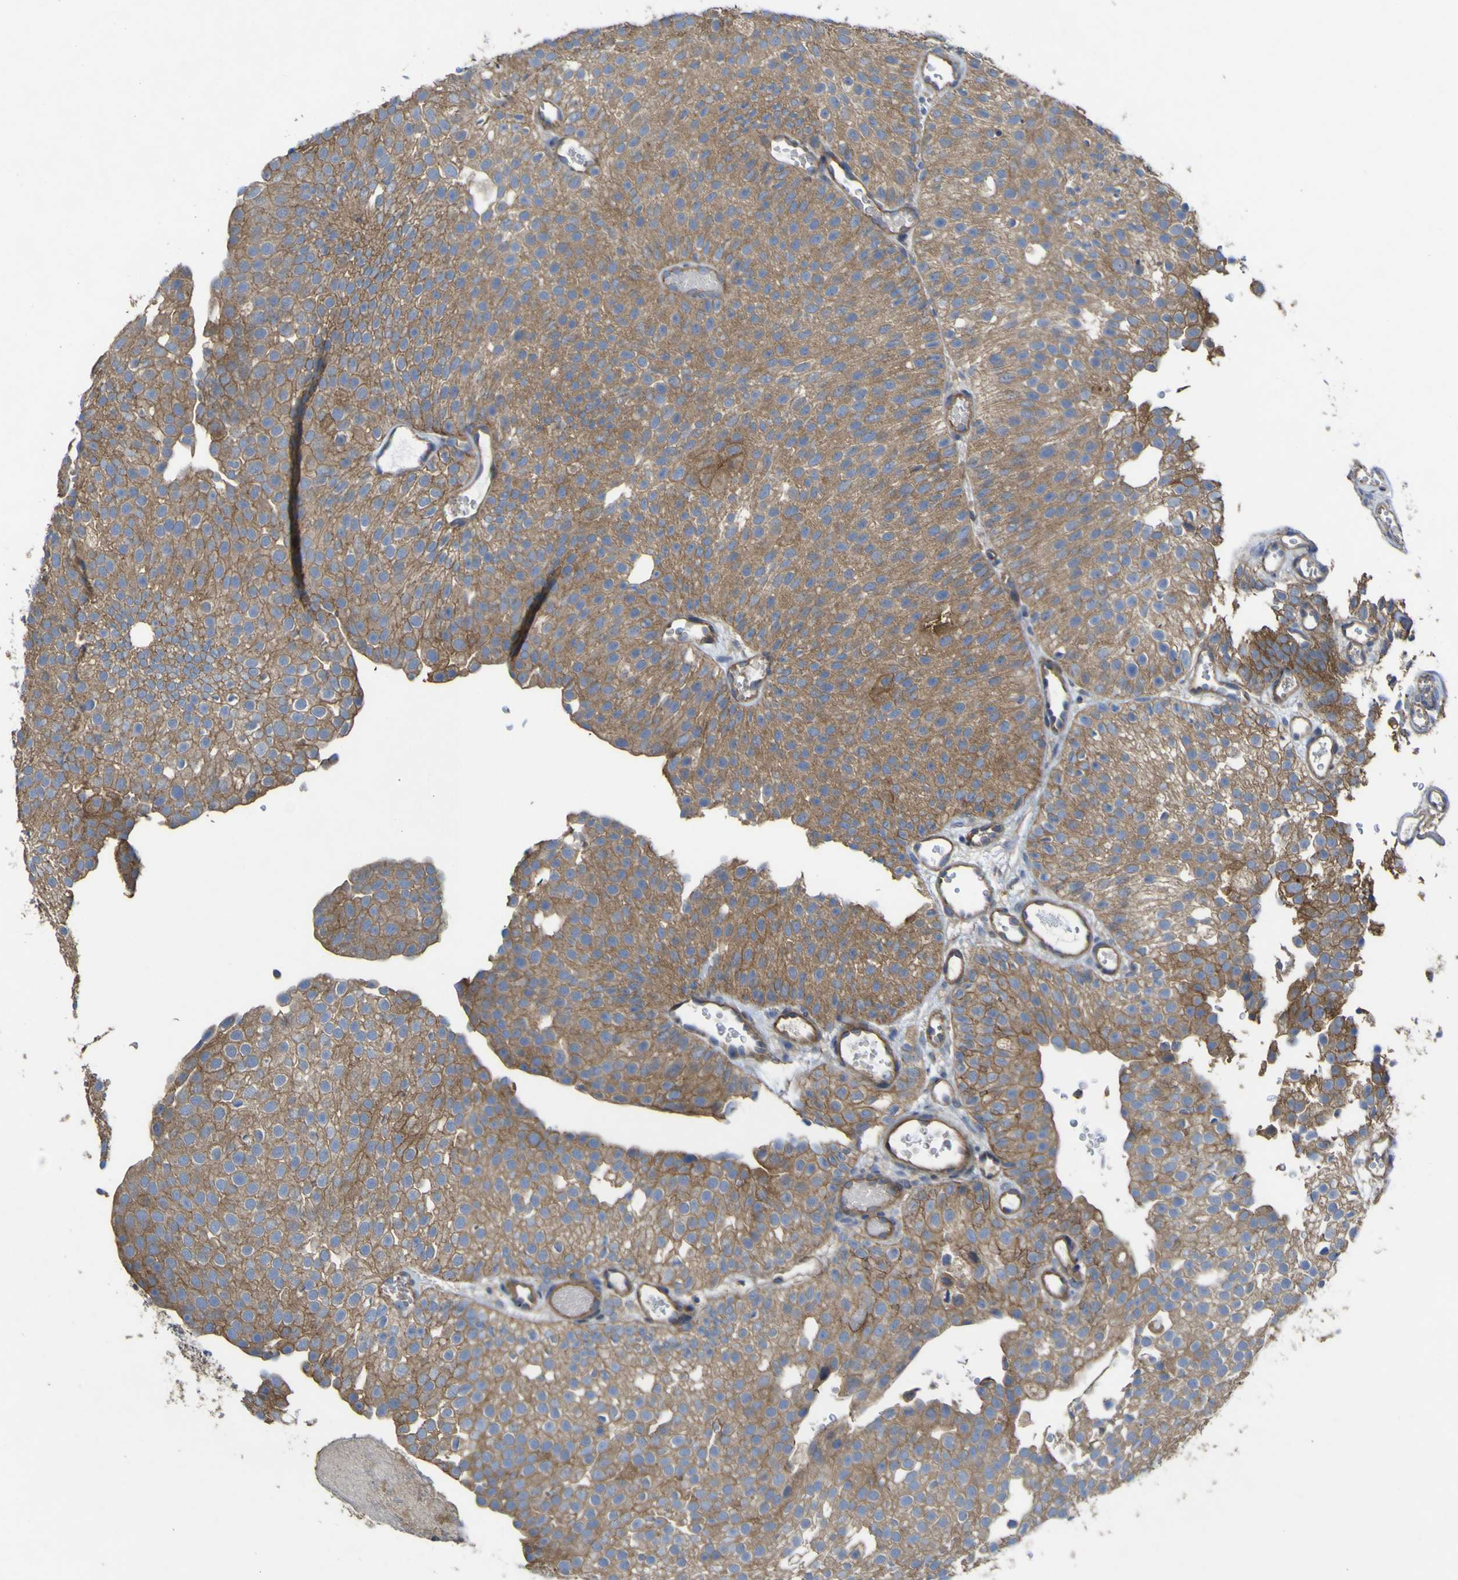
{"staining": {"intensity": "moderate", "quantity": ">75%", "location": "cytoplasmic/membranous"}, "tissue": "urothelial cancer", "cell_type": "Tumor cells", "image_type": "cancer", "snomed": [{"axis": "morphology", "description": "Urothelial carcinoma, Low grade"}, {"axis": "topography", "description": "Urinary bladder"}], "caption": "This photomicrograph demonstrates urothelial carcinoma (low-grade) stained with immunohistochemistry to label a protein in brown. The cytoplasmic/membranous of tumor cells show moderate positivity for the protein. Nuclei are counter-stained blue.", "gene": "TNFSF15", "patient": {"sex": "male", "age": 78}}